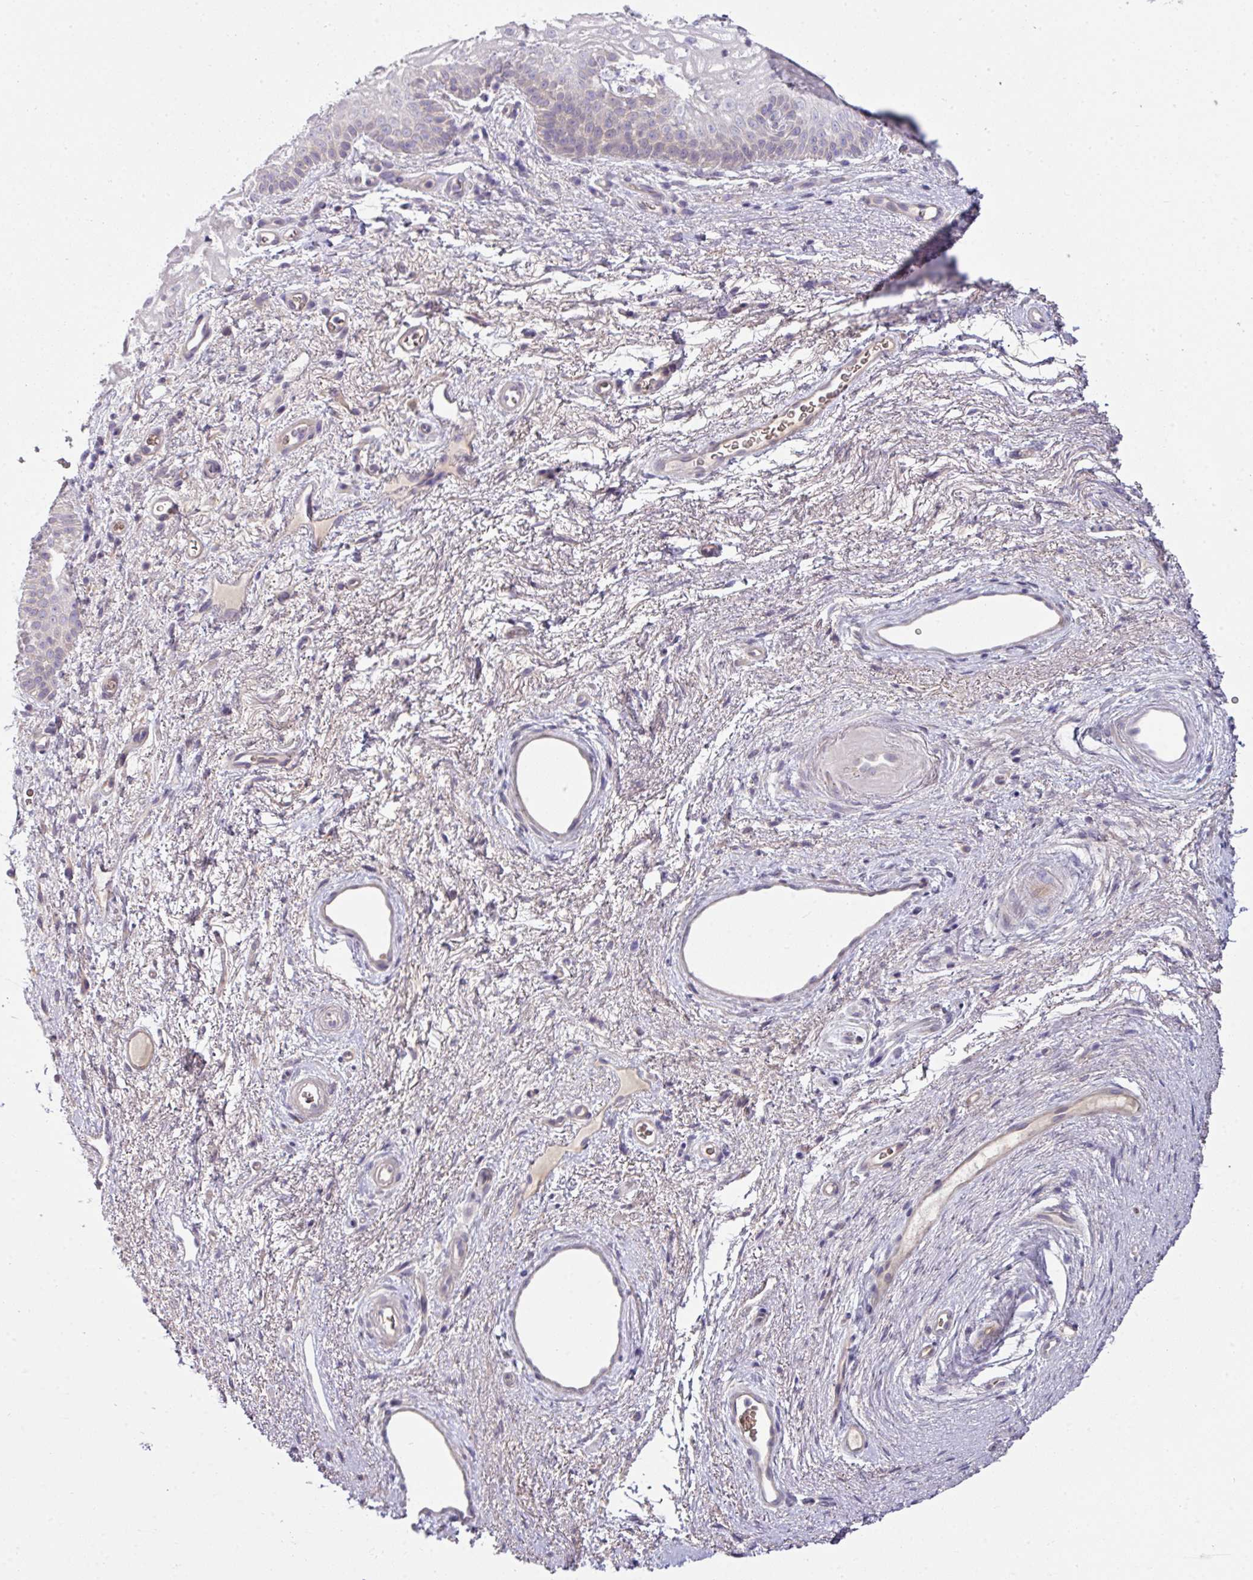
{"staining": {"intensity": "negative", "quantity": "none", "location": "none"}, "tissue": "vagina", "cell_type": "Squamous epithelial cells", "image_type": "normal", "snomed": [{"axis": "morphology", "description": "Normal tissue, NOS"}, {"axis": "topography", "description": "Vagina"}], "caption": "DAB immunohistochemical staining of unremarkable human vagina demonstrates no significant positivity in squamous epithelial cells.", "gene": "SLAMF6", "patient": {"sex": "female", "age": 47}}